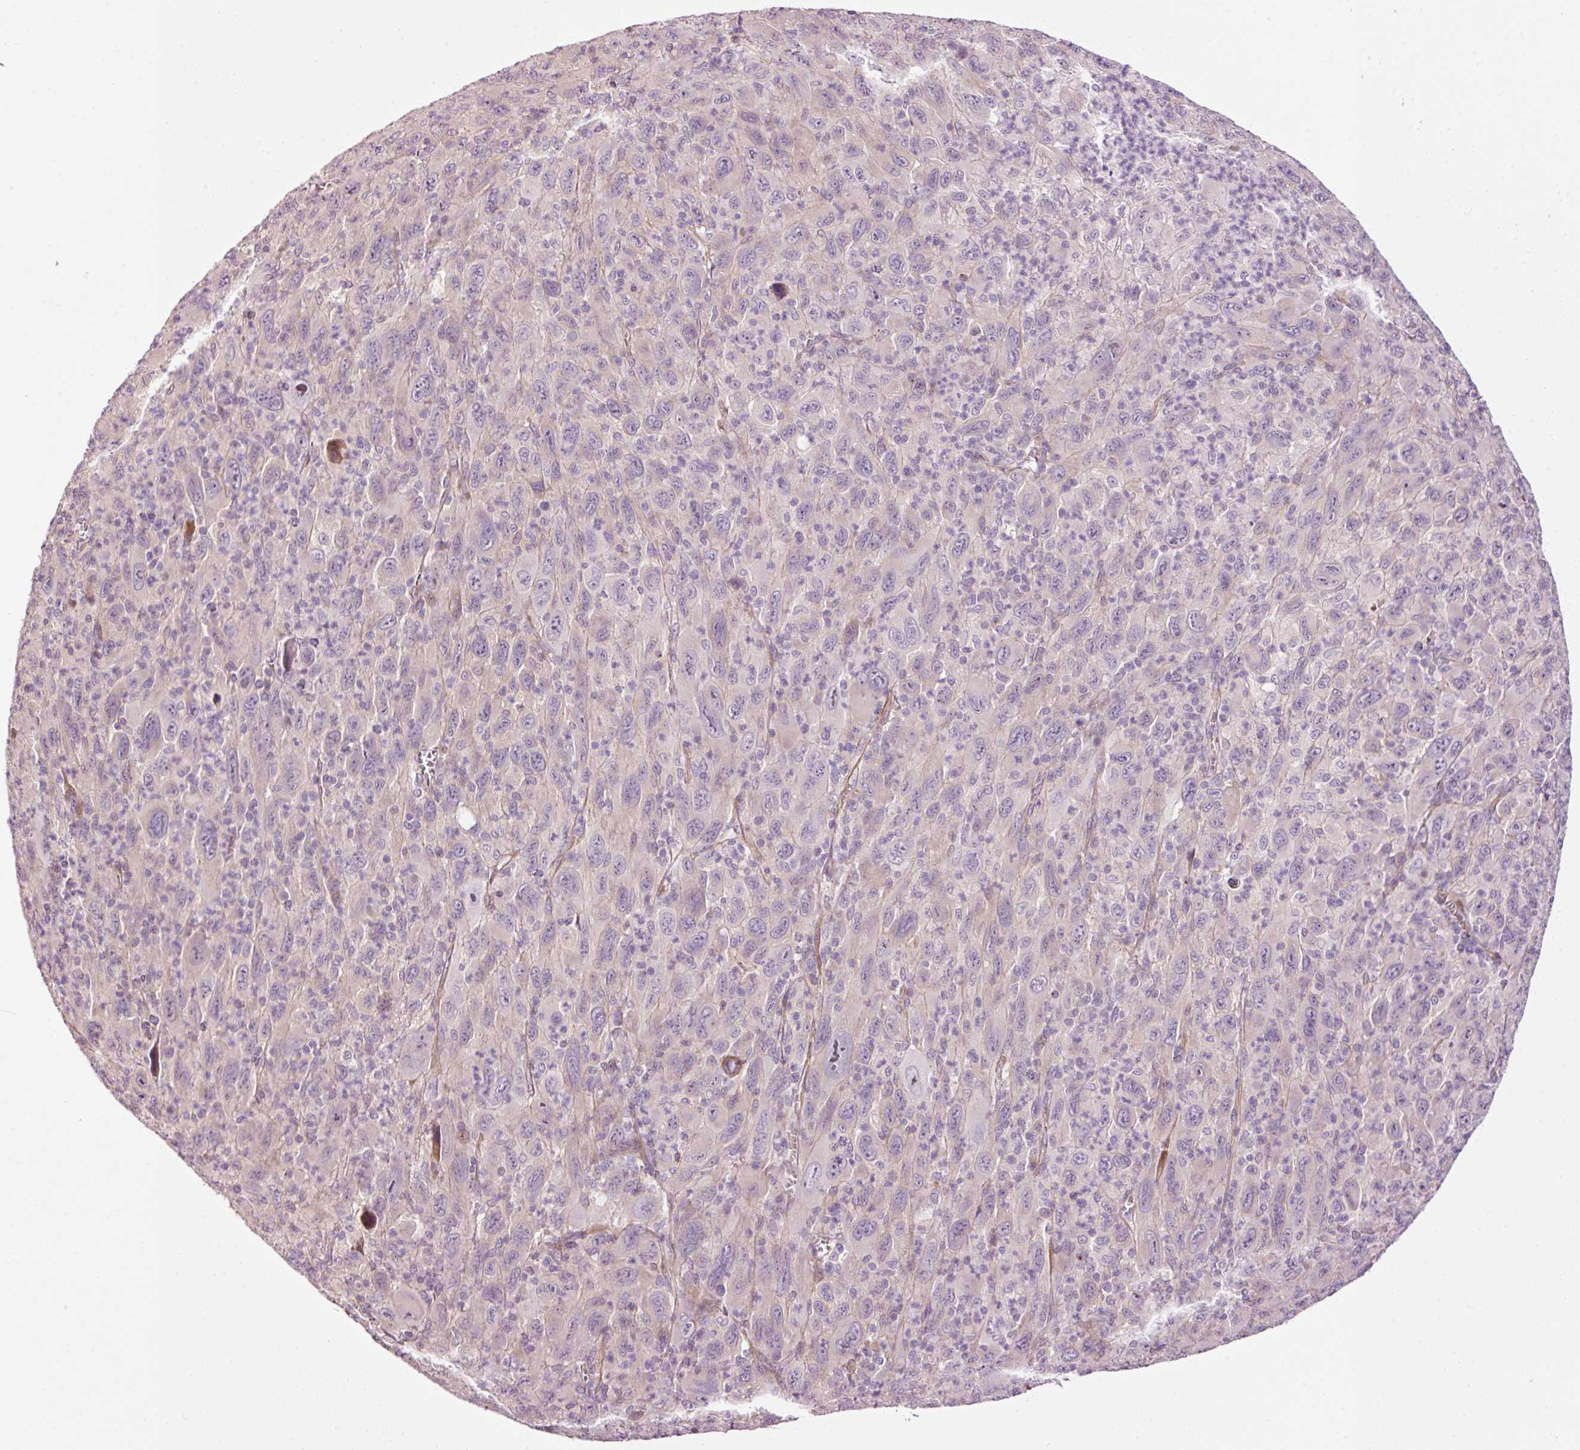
{"staining": {"intensity": "negative", "quantity": "none", "location": "none"}, "tissue": "melanoma", "cell_type": "Tumor cells", "image_type": "cancer", "snomed": [{"axis": "morphology", "description": "Malignant melanoma, Metastatic site"}, {"axis": "topography", "description": "Skin"}], "caption": "Malignant melanoma (metastatic site) was stained to show a protein in brown. There is no significant staining in tumor cells.", "gene": "ANKRD20A1", "patient": {"sex": "female", "age": 56}}